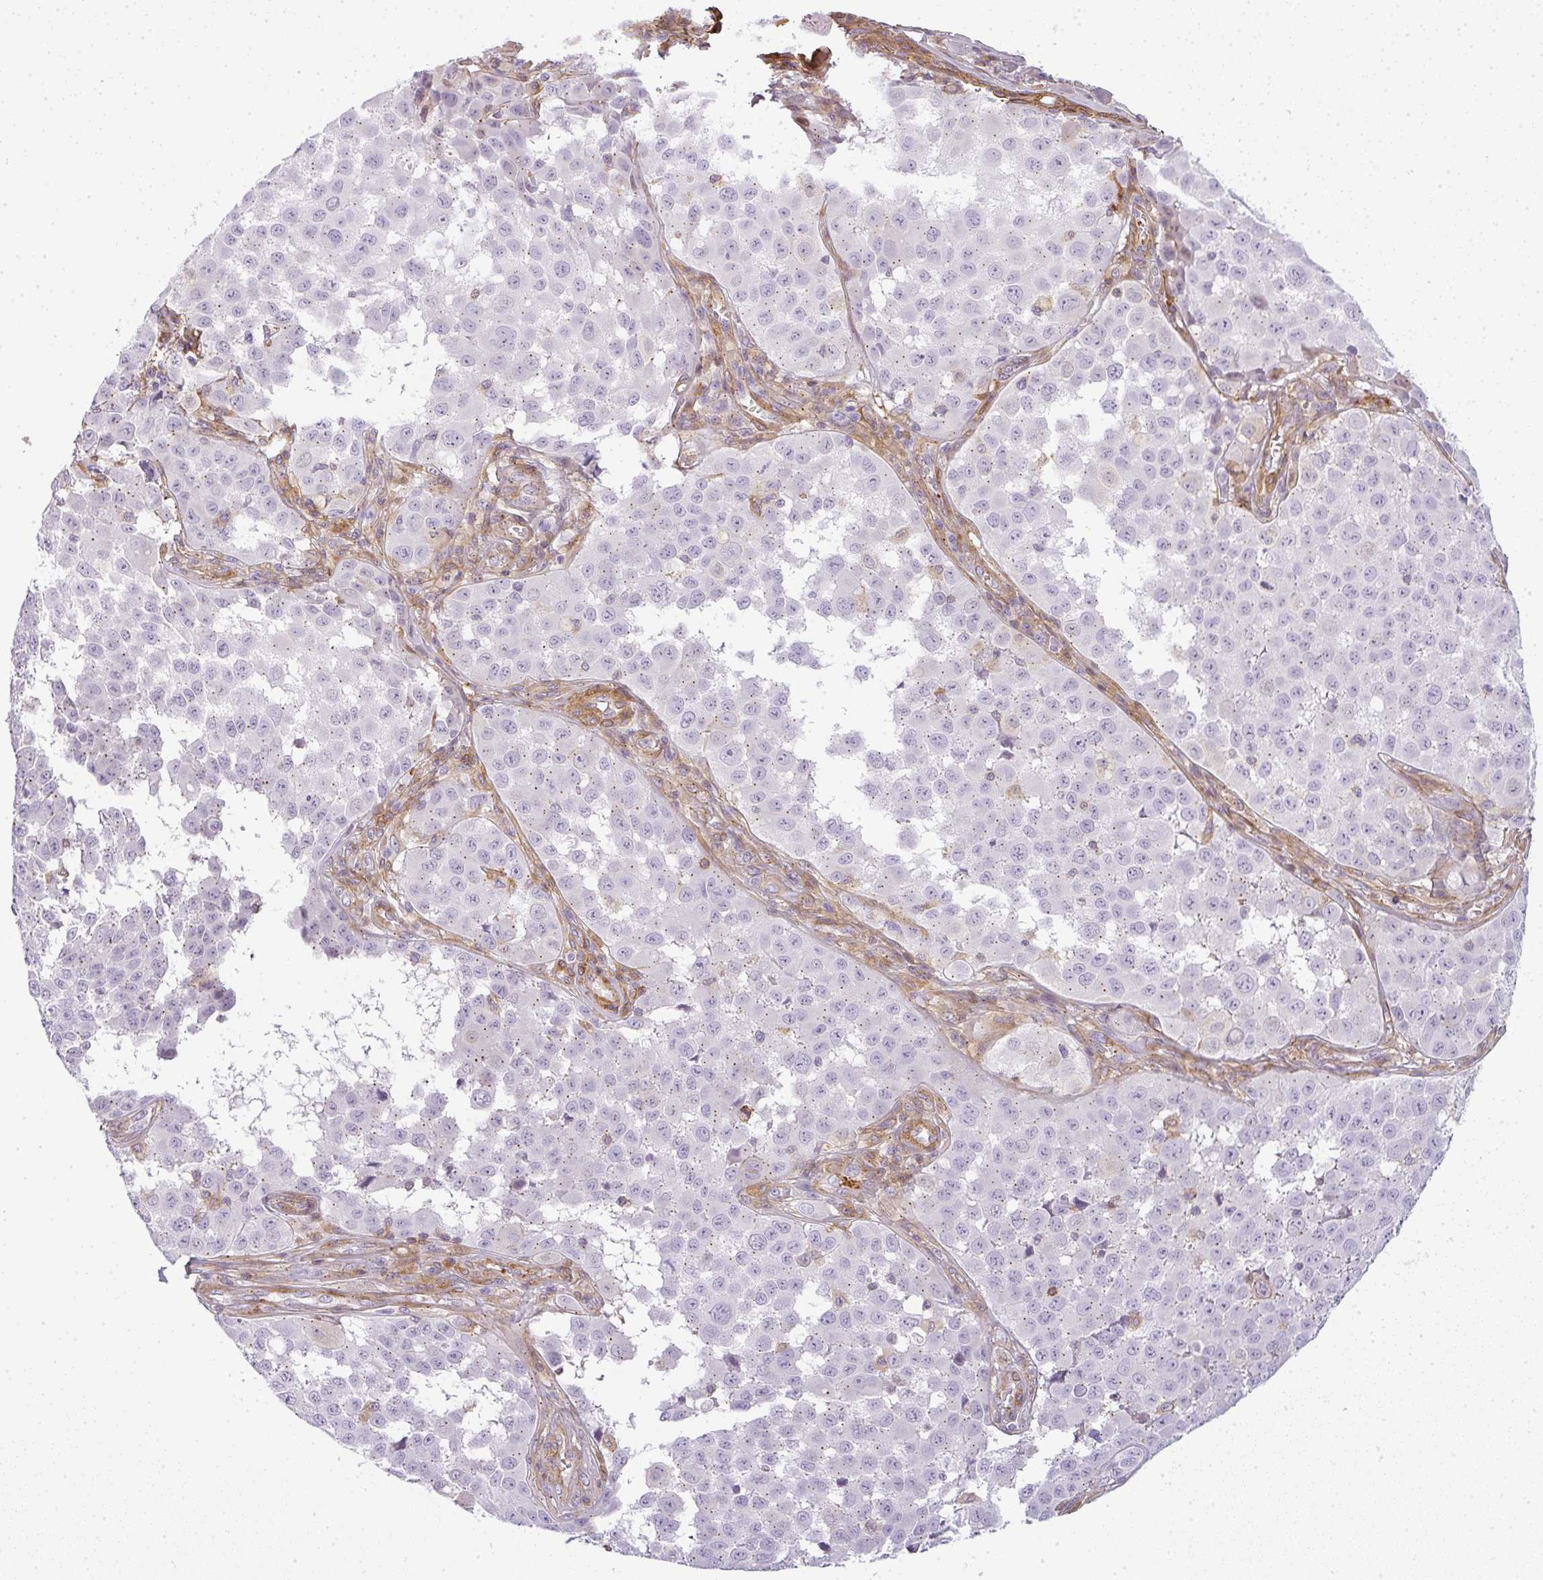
{"staining": {"intensity": "negative", "quantity": "none", "location": "none"}, "tissue": "melanoma", "cell_type": "Tumor cells", "image_type": "cancer", "snomed": [{"axis": "morphology", "description": "Malignant melanoma, NOS"}, {"axis": "topography", "description": "Skin"}], "caption": "This is an IHC image of malignant melanoma. There is no staining in tumor cells.", "gene": "SULF1", "patient": {"sex": "male", "age": 64}}